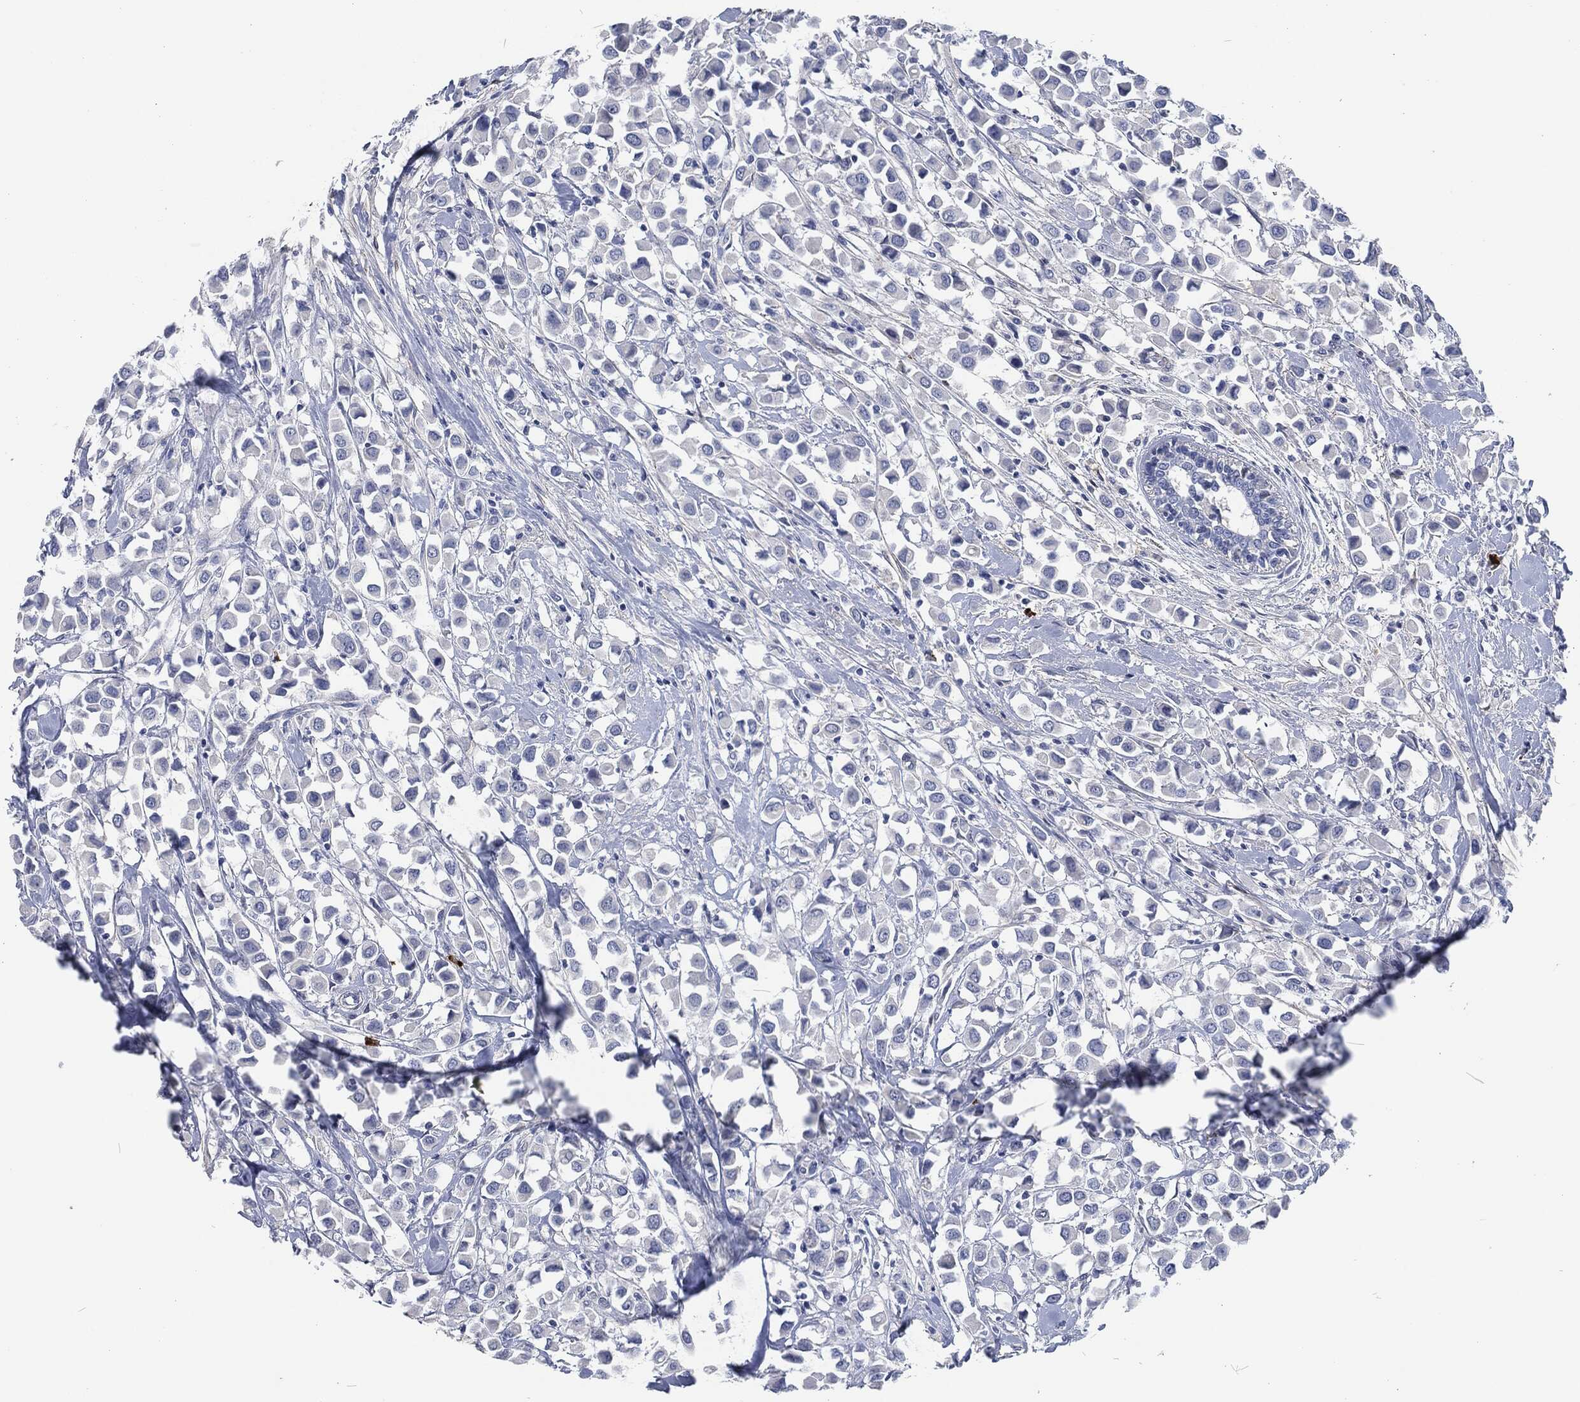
{"staining": {"intensity": "negative", "quantity": "none", "location": "none"}, "tissue": "breast cancer", "cell_type": "Tumor cells", "image_type": "cancer", "snomed": [{"axis": "morphology", "description": "Duct carcinoma"}, {"axis": "topography", "description": "Breast"}], "caption": "This is an immunohistochemistry photomicrograph of human breast infiltrating ductal carcinoma. There is no positivity in tumor cells.", "gene": "MPO", "patient": {"sex": "female", "age": 61}}